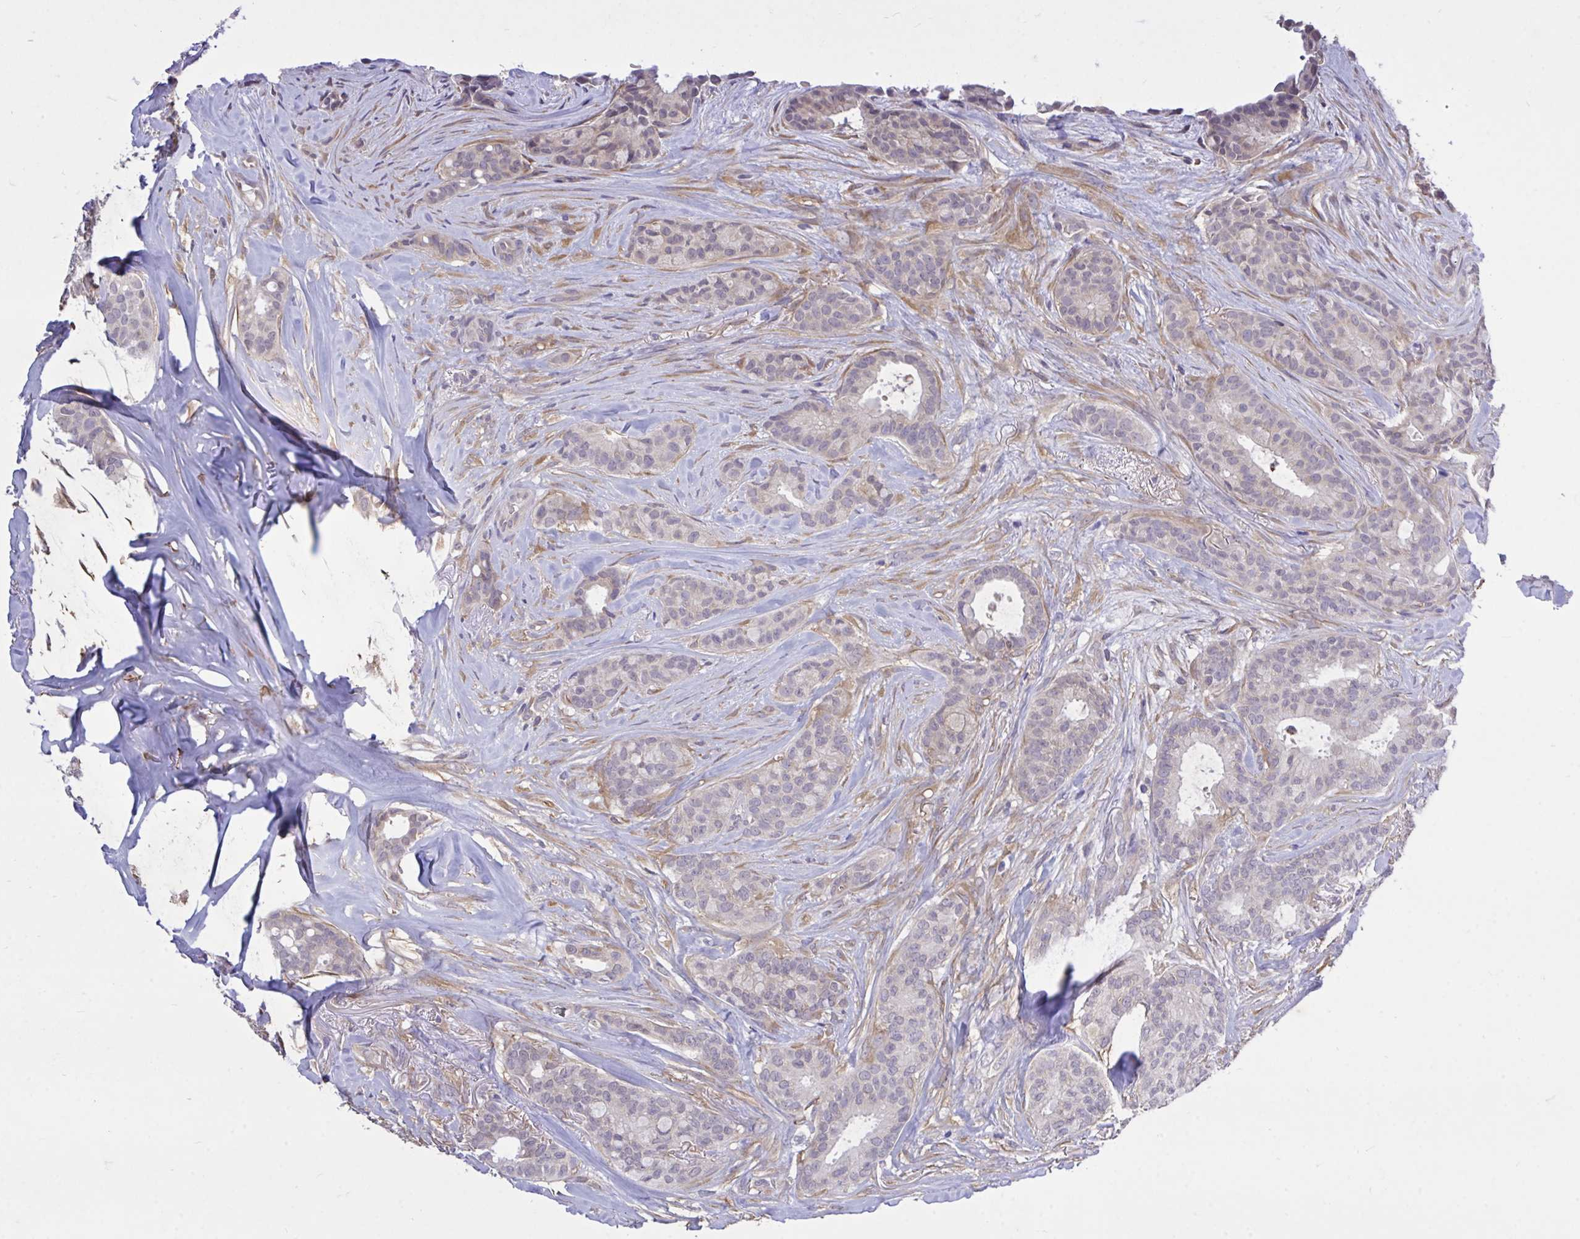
{"staining": {"intensity": "negative", "quantity": "none", "location": "none"}, "tissue": "breast cancer", "cell_type": "Tumor cells", "image_type": "cancer", "snomed": [{"axis": "morphology", "description": "Duct carcinoma"}, {"axis": "topography", "description": "Breast"}], "caption": "An image of human breast invasive ductal carcinoma is negative for staining in tumor cells. (IHC, brightfield microscopy, high magnification).", "gene": "MPC2", "patient": {"sex": "female", "age": 84}}